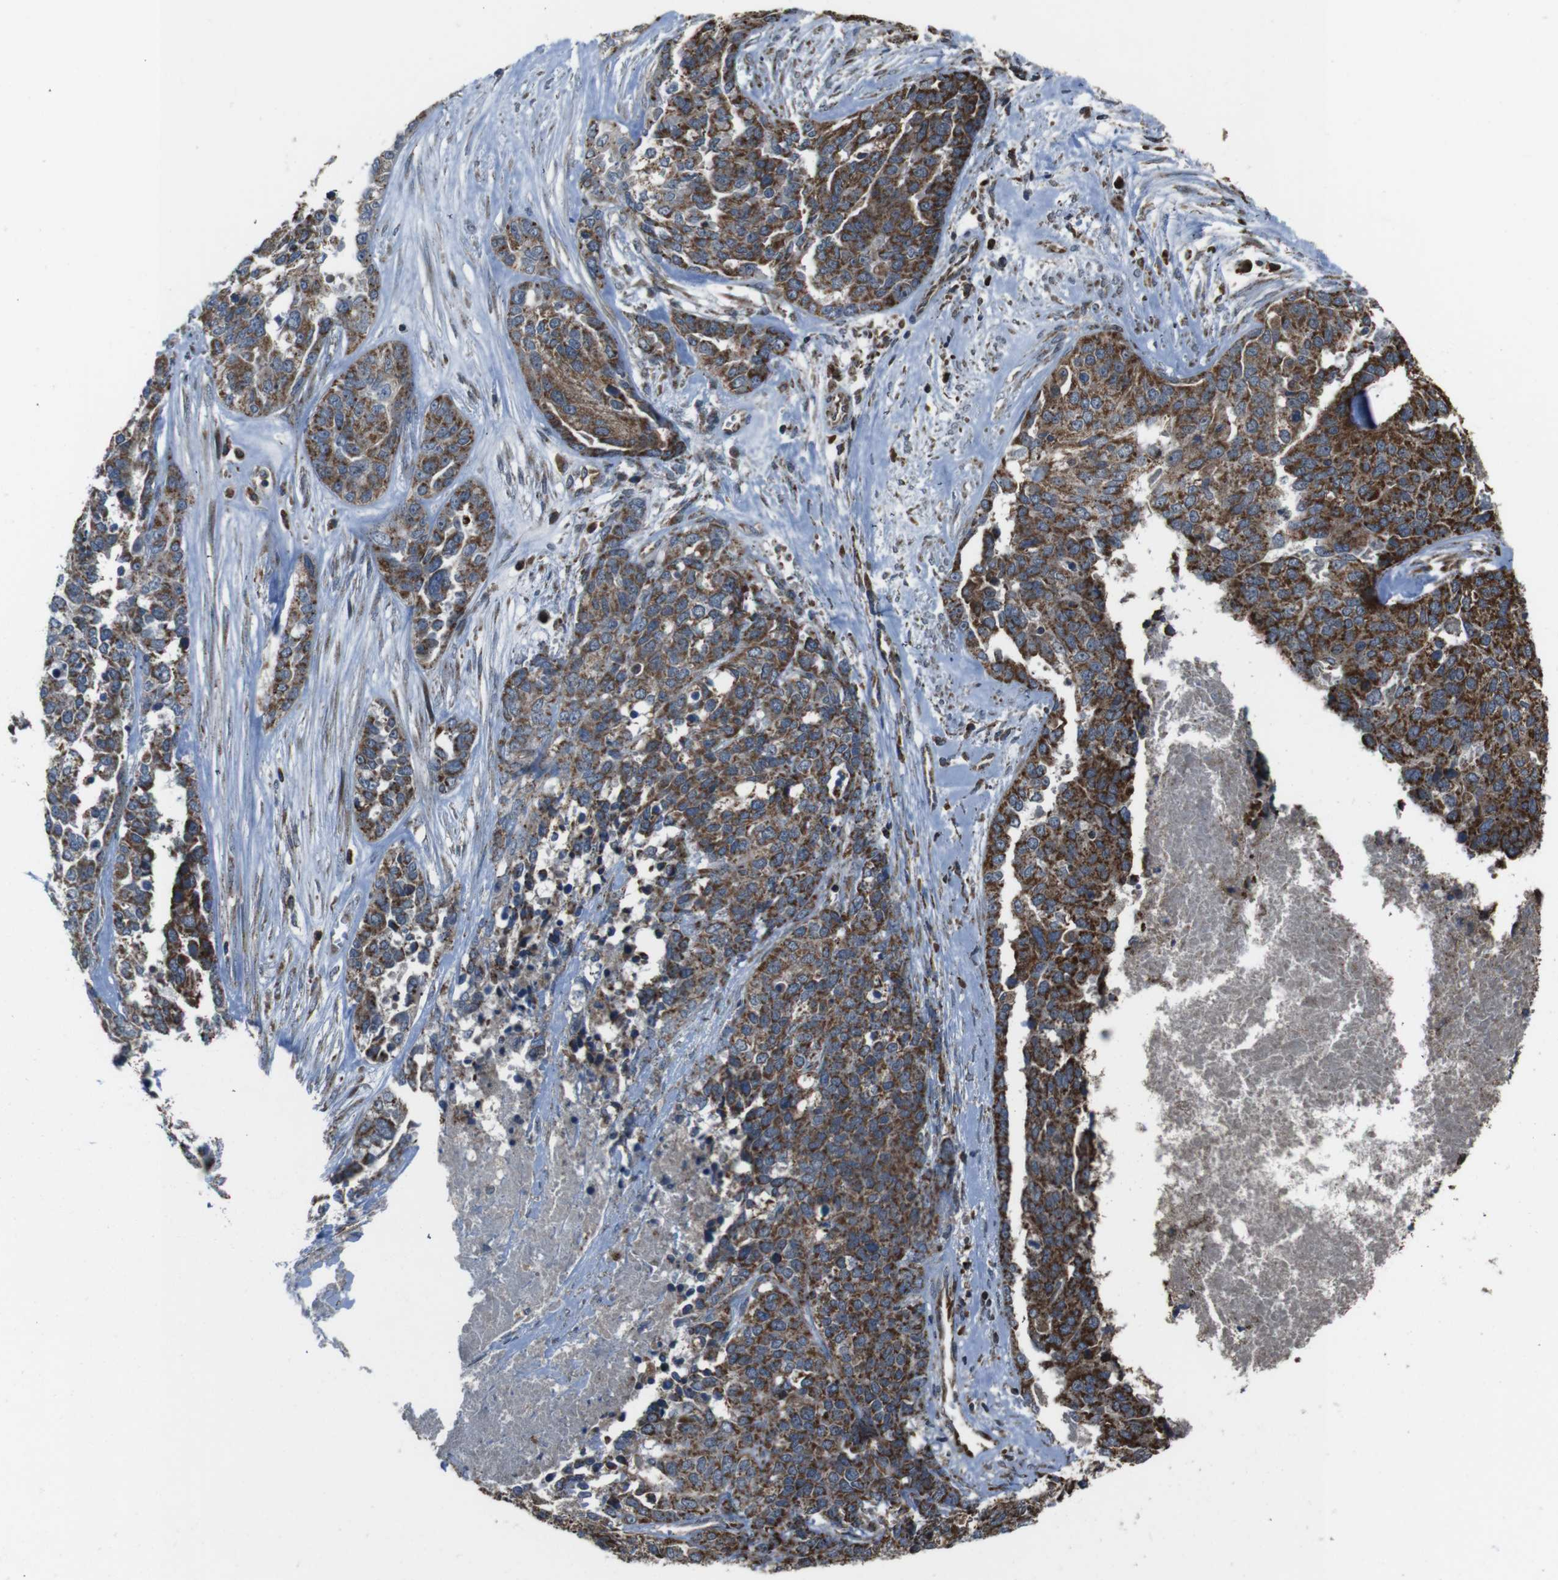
{"staining": {"intensity": "strong", "quantity": ">75%", "location": "cytoplasmic/membranous"}, "tissue": "ovarian cancer", "cell_type": "Tumor cells", "image_type": "cancer", "snomed": [{"axis": "morphology", "description": "Cystadenocarcinoma, serous, NOS"}, {"axis": "topography", "description": "Ovary"}], "caption": "IHC of serous cystadenocarcinoma (ovarian) demonstrates high levels of strong cytoplasmic/membranous staining in approximately >75% of tumor cells.", "gene": "GIMAP8", "patient": {"sex": "female", "age": 44}}